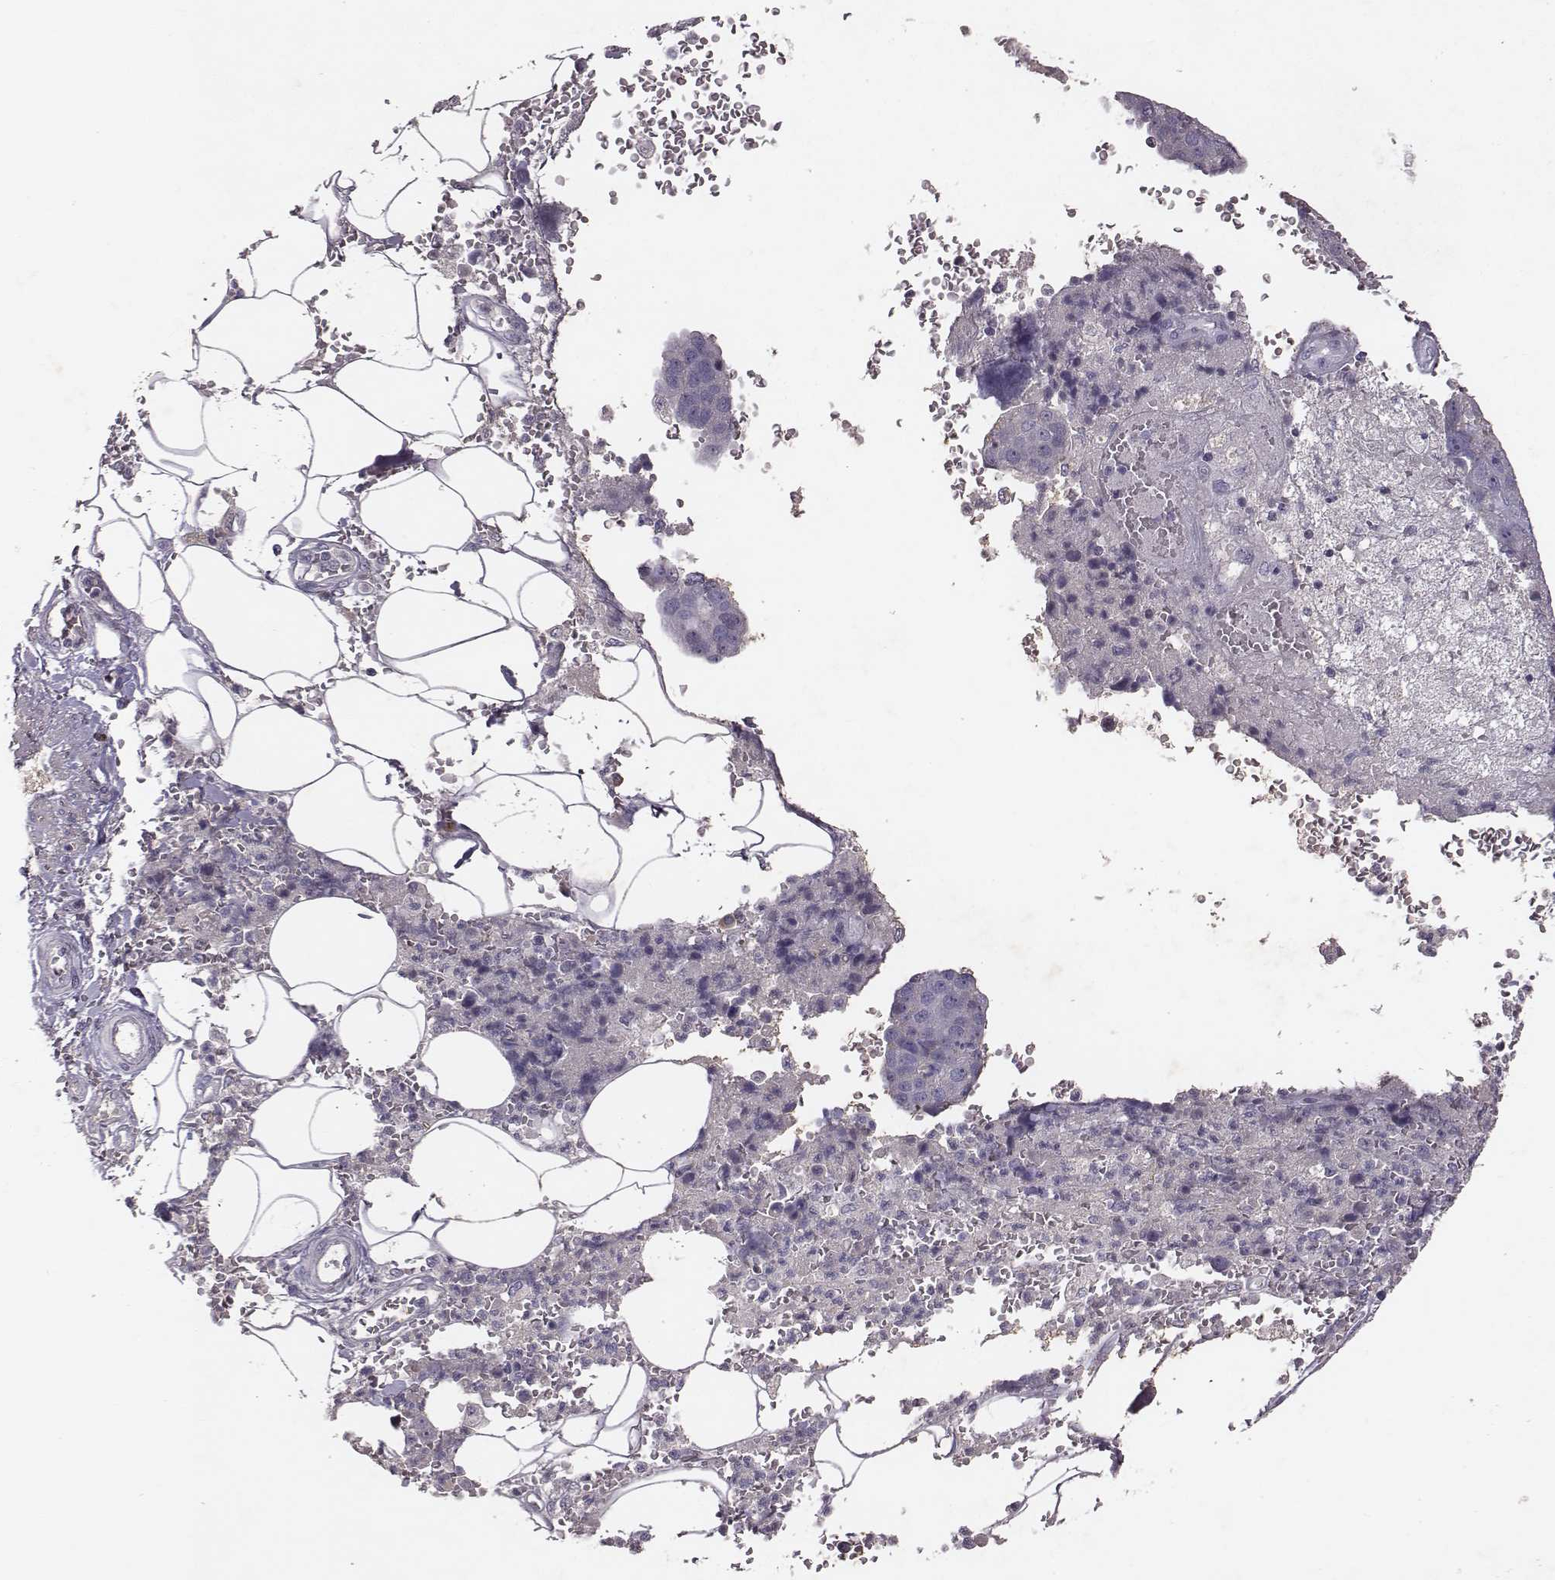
{"staining": {"intensity": "negative", "quantity": "none", "location": "none"}, "tissue": "pancreatic cancer", "cell_type": "Tumor cells", "image_type": "cancer", "snomed": [{"axis": "morphology", "description": "Adenocarcinoma, NOS"}, {"axis": "topography", "description": "Pancreas"}], "caption": "Histopathology image shows no protein staining in tumor cells of pancreatic cancer (adenocarcinoma) tissue.", "gene": "SLC22A6", "patient": {"sex": "female", "age": 61}}